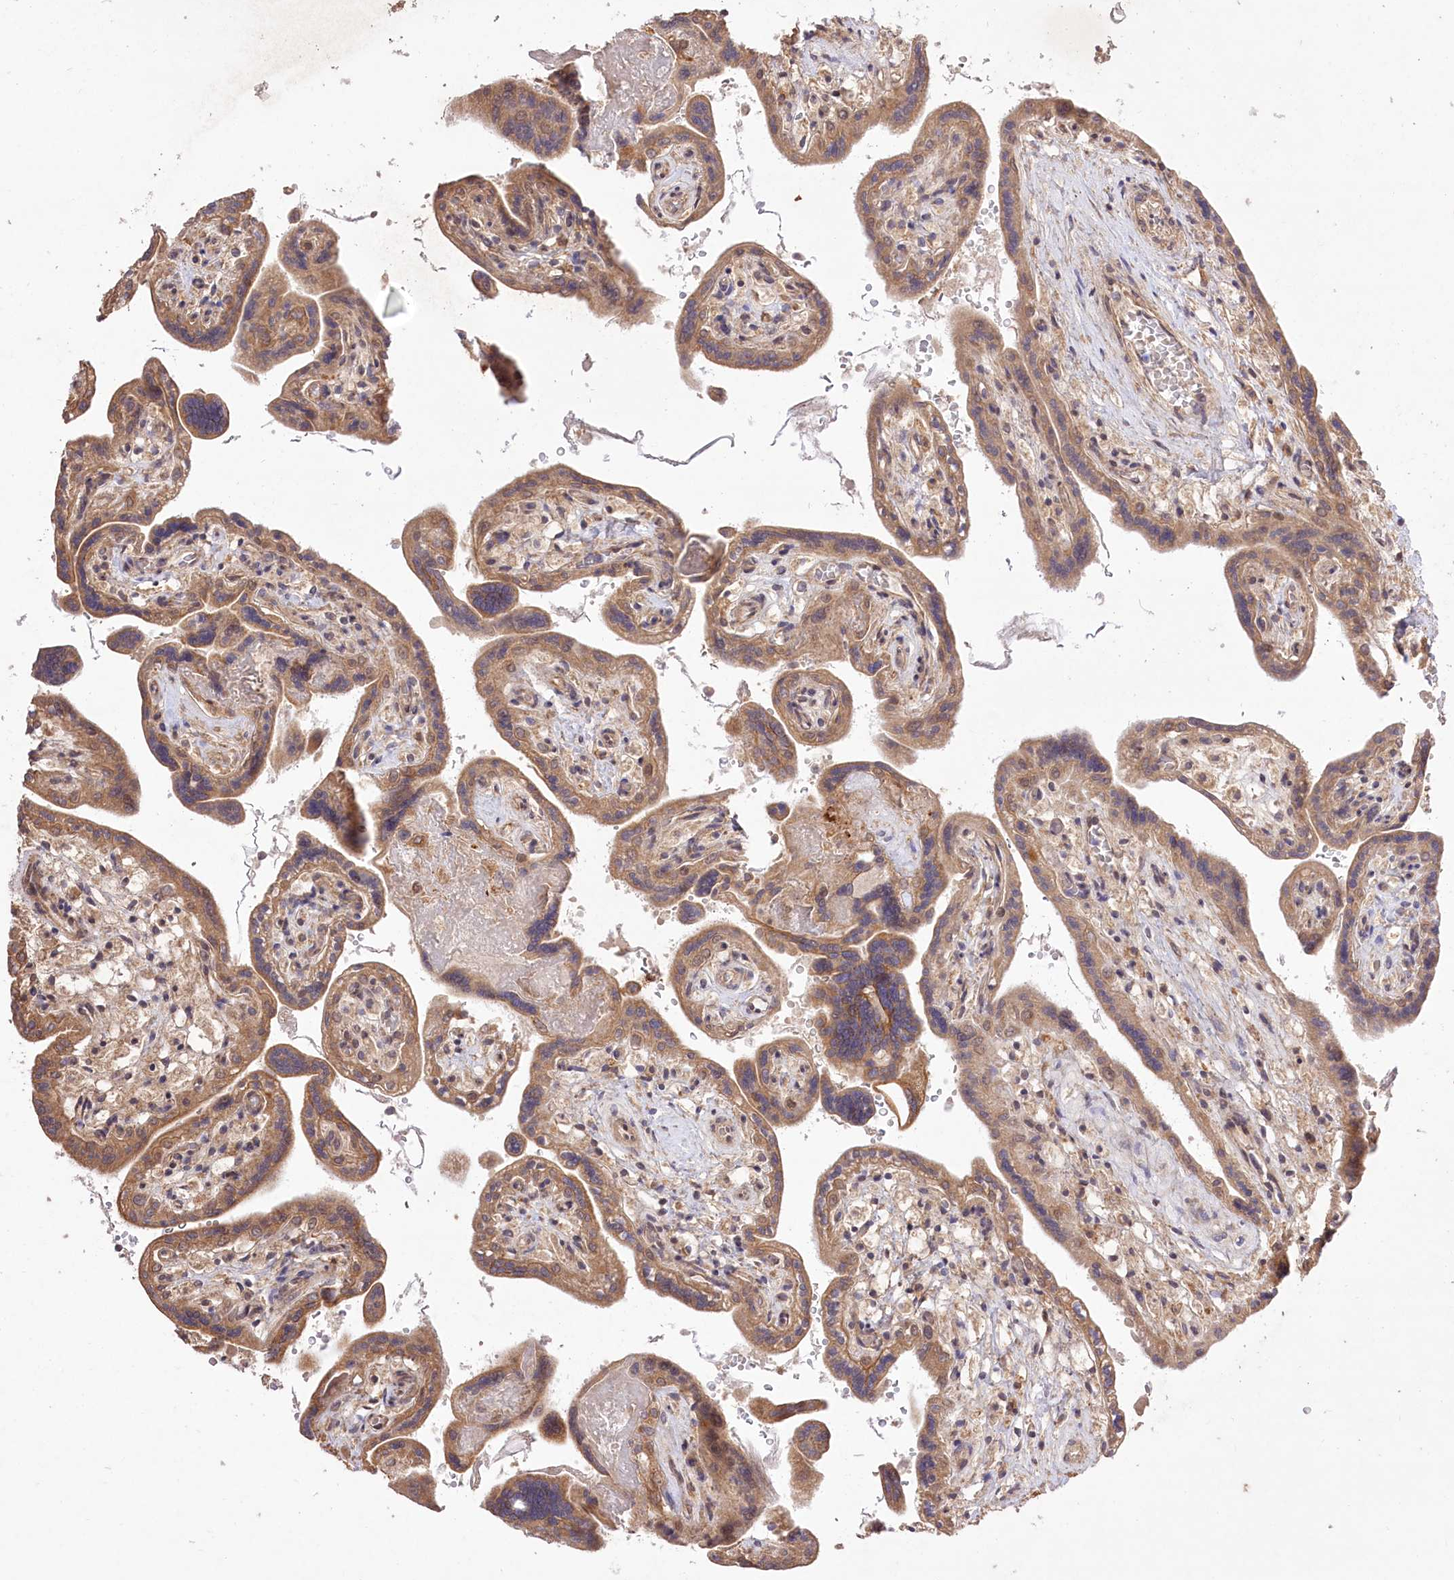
{"staining": {"intensity": "moderate", "quantity": ">75%", "location": "cytoplasmic/membranous"}, "tissue": "placenta", "cell_type": "Trophoblastic cells", "image_type": "normal", "snomed": [{"axis": "morphology", "description": "Normal tissue, NOS"}, {"axis": "topography", "description": "Placenta"}], "caption": "Approximately >75% of trophoblastic cells in benign placenta display moderate cytoplasmic/membranous protein staining as visualized by brown immunohistochemical staining.", "gene": "HELT", "patient": {"sex": "female", "age": 37}}